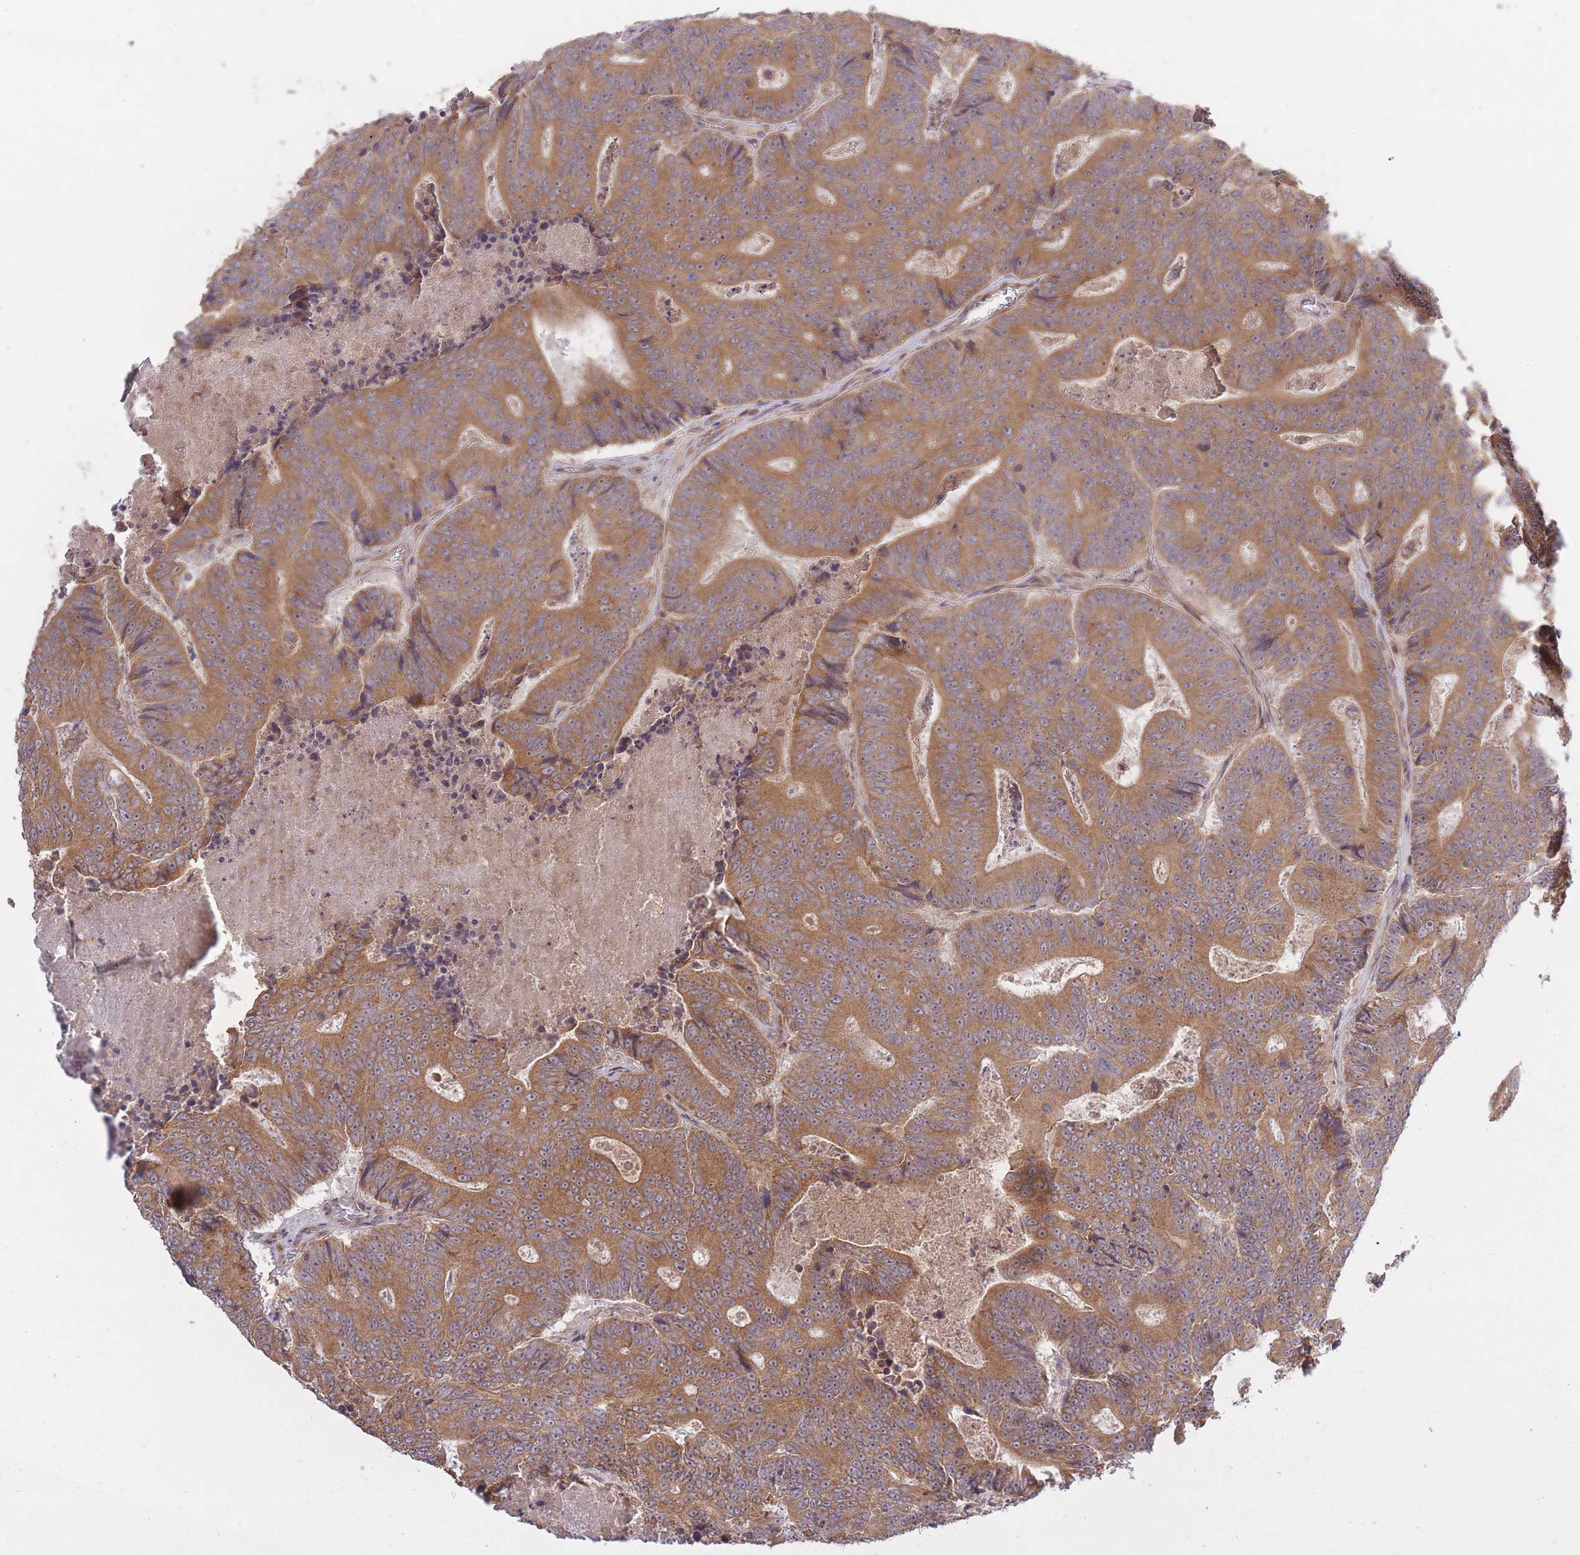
{"staining": {"intensity": "moderate", "quantity": ">75%", "location": "cytoplasmic/membranous"}, "tissue": "colorectal cancer", "cell_type": "Tumor cells", "image_type": "cancer", "snomed": [{"axis": "morphology", "description": "Adenocarcinoma, NOS"}, {"axis": "topography", "description": "Colon"}], "caption": "IHC image of human colorectal adenocarcinoma stained for a protein (brown), which reveals medium levels of moderate cytoplasmic/membranous expression in approximately >75% of tumor cells.", "gene": "ZNF391", "patient": {"sex": "male", "age": 83}}